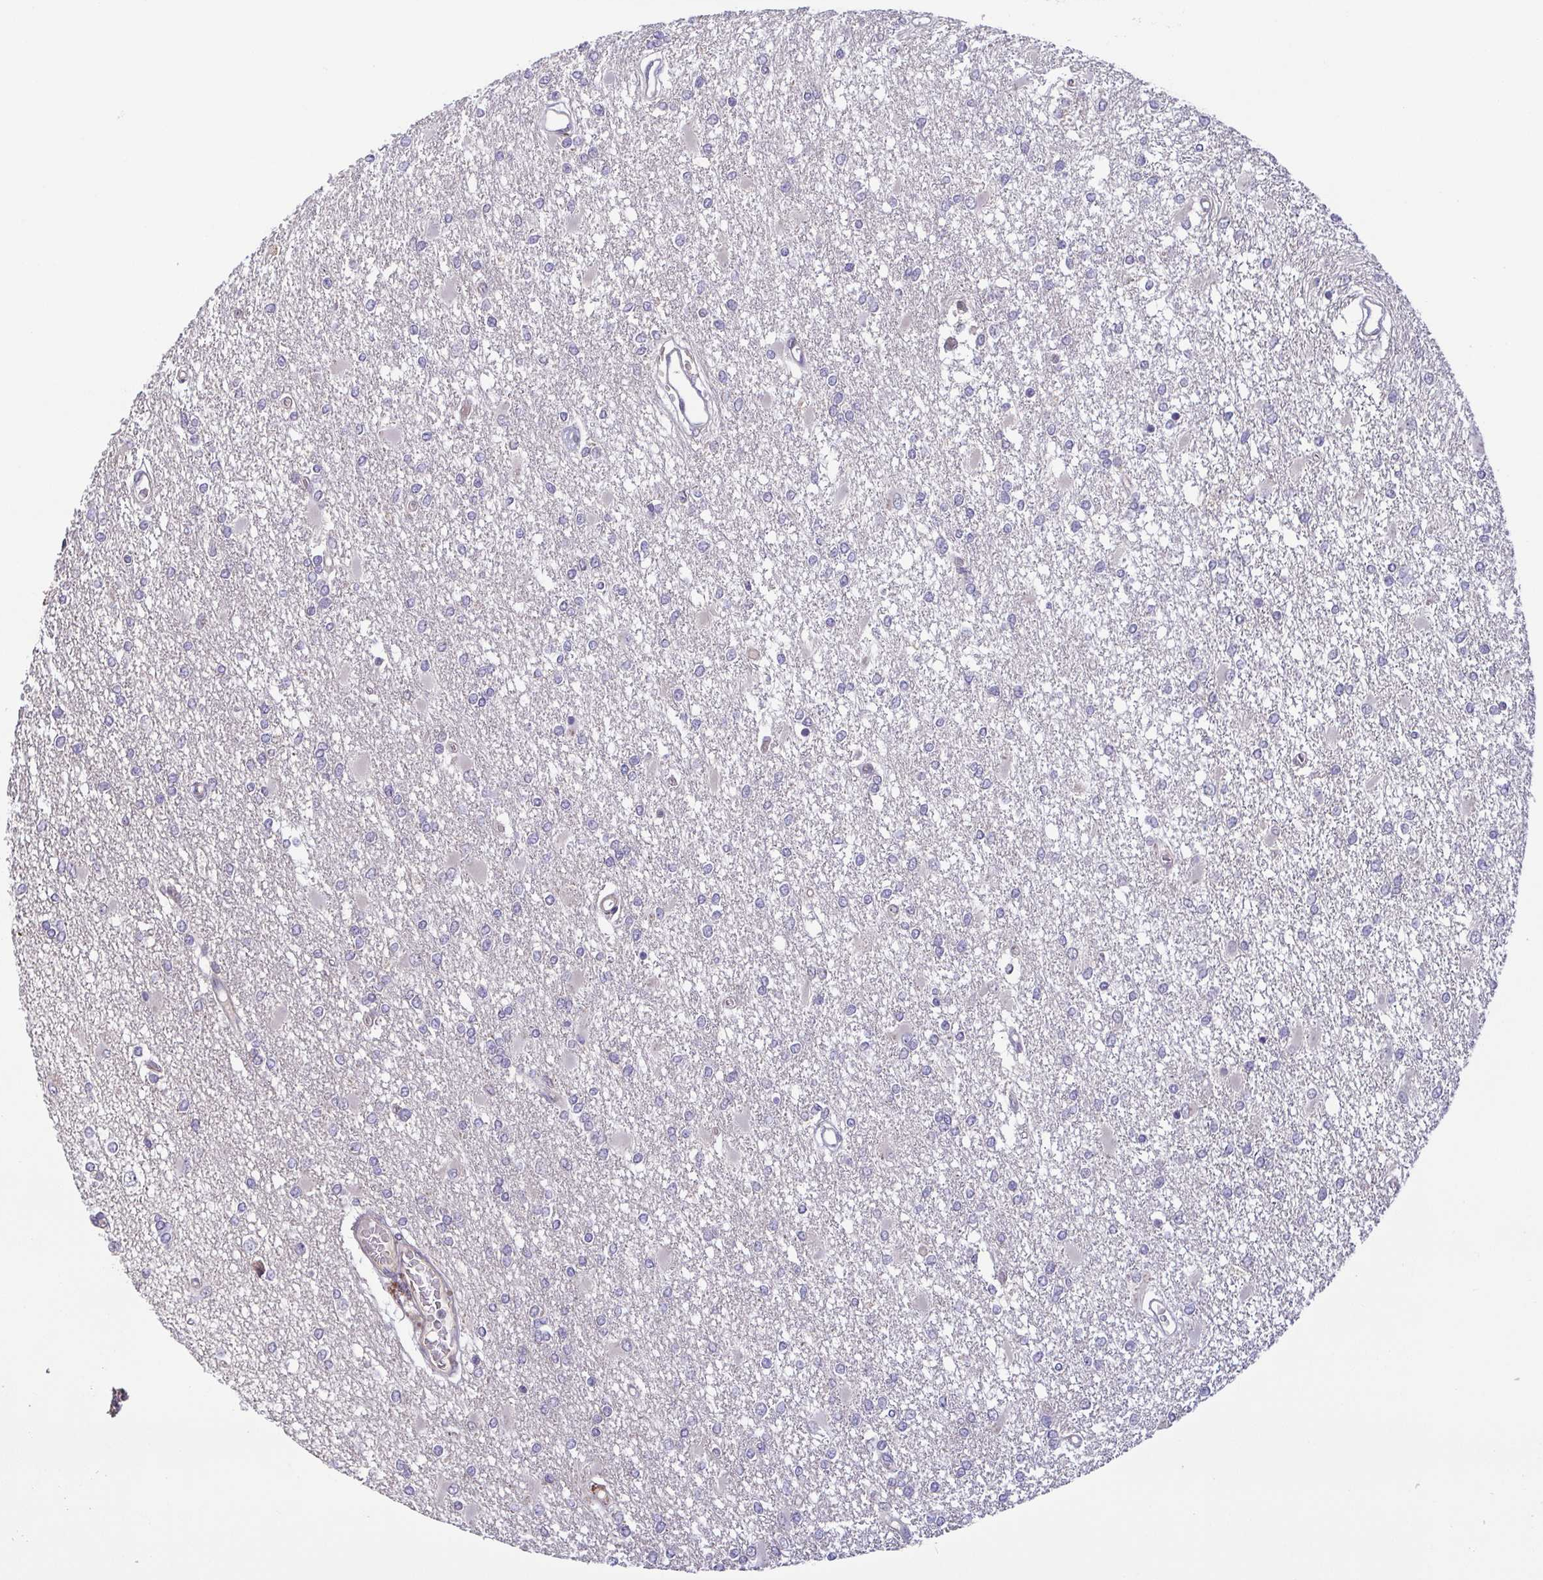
{"staining": {"intensity": "negative", "quantity": "none", "location": "none"}, "tissue": "glioma", "cell_type": "Tumor cells", "image_type": "cancer", "snomed": [{"axis": "morphology", "description": "Glioma, malignant, High grade"}, {"axis": "topography", "description": "Cerebral cortex"}], "caption": "The histopathology image reveals no staining of tumor cells in malignant high-grade glioma.", "gene": "OSBPL7", "patient": {"sex": "male", "age": 79}}